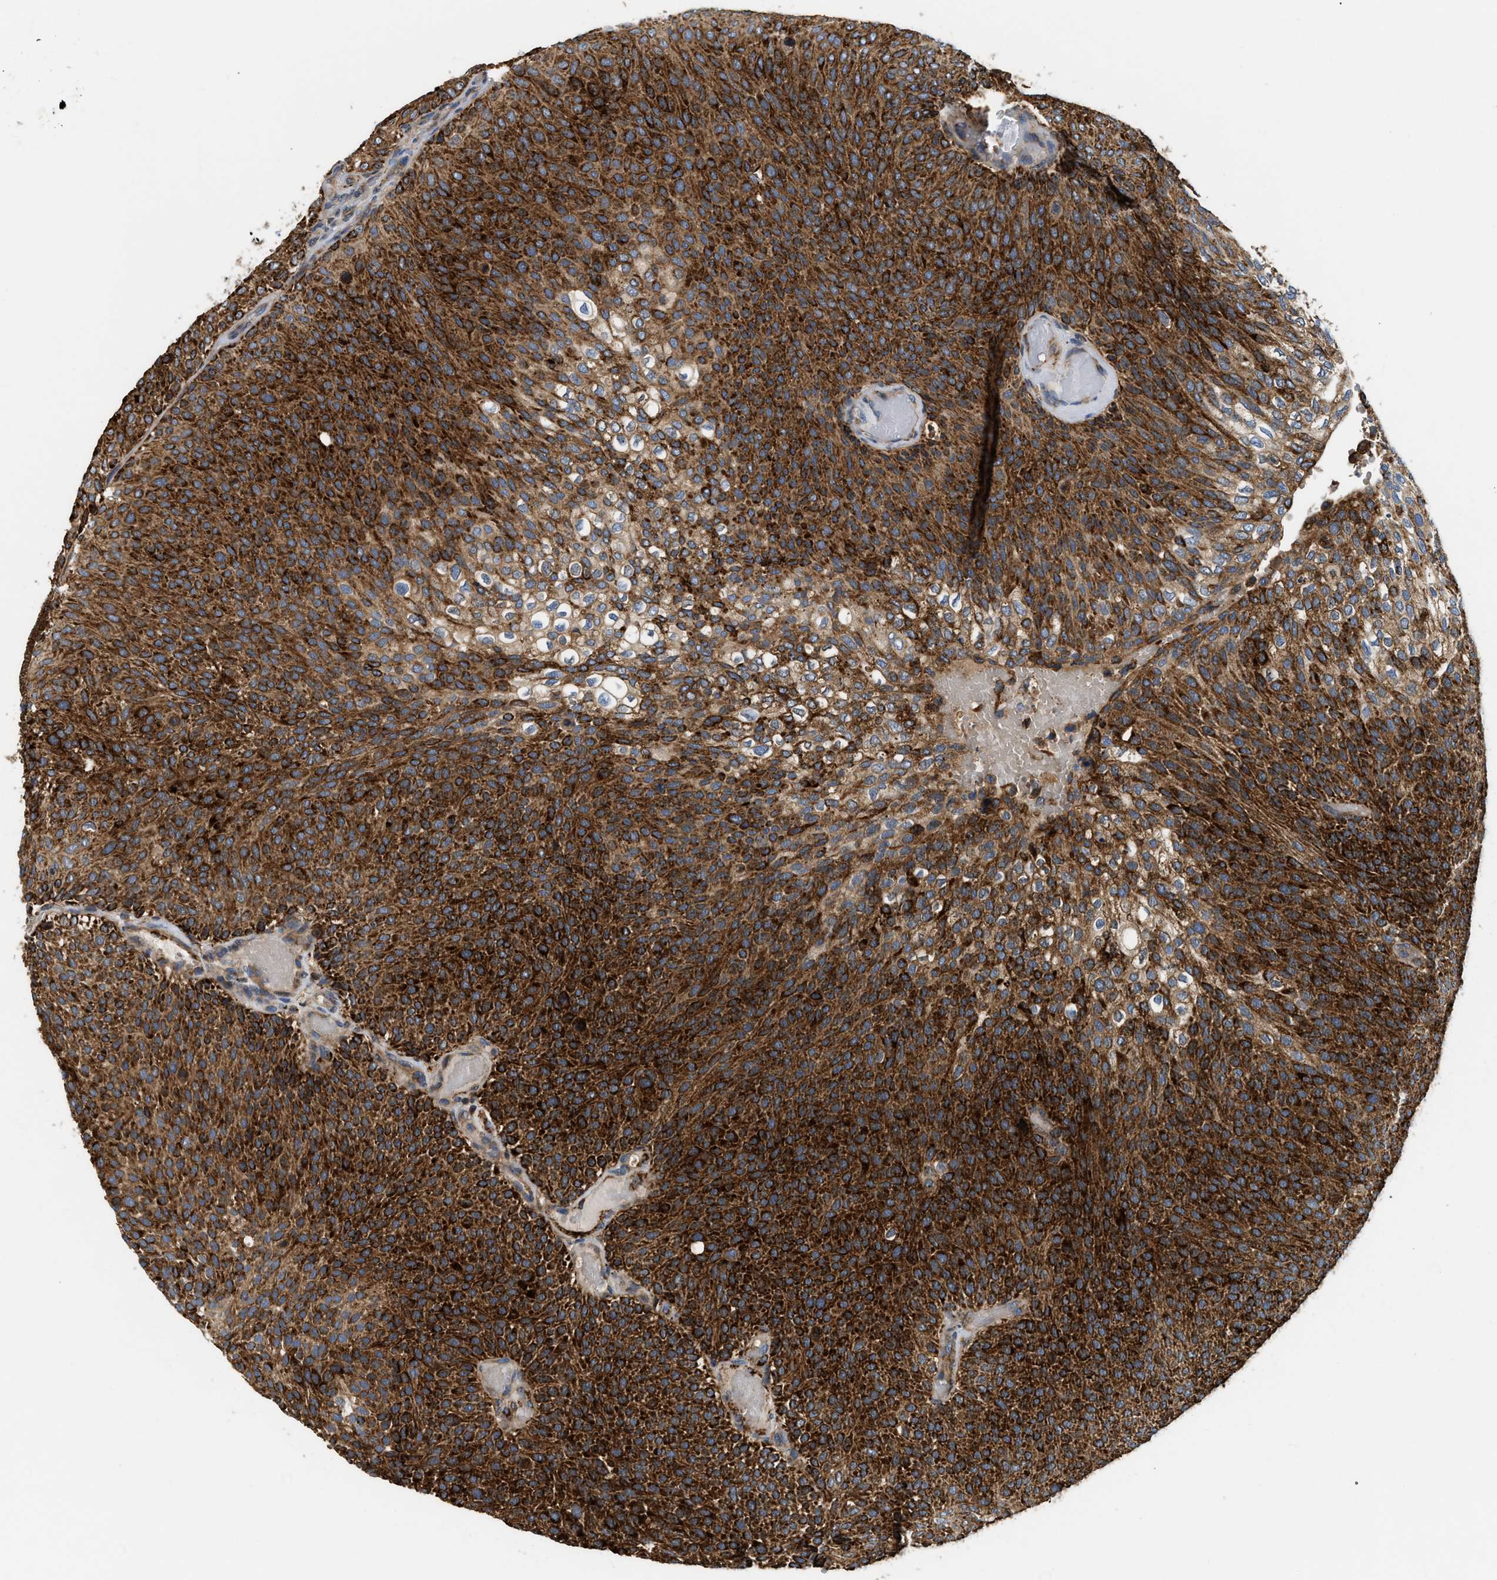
{"staining": {"intensity": "strong", "quantity": ">75%", "location": "cytoplasmic/membranous"}, "tissue": "urothelial cancer", "cell_type": "Tumor cells", "image_type": "cancer", "snomed": [{"axis": "morphology", "description": "Urothelial carcinoma, Low grade"}, {"axis": "topography", "description": "Urinary bladder"}], "caption": "Protein staining exhibits strong cytoplasmic/membranous positivity in about >75% of tumor cells in urothelial carcinoma (low-grade).", "gene": "CCM2", "patient": {"sex": "male", "age": 78}}